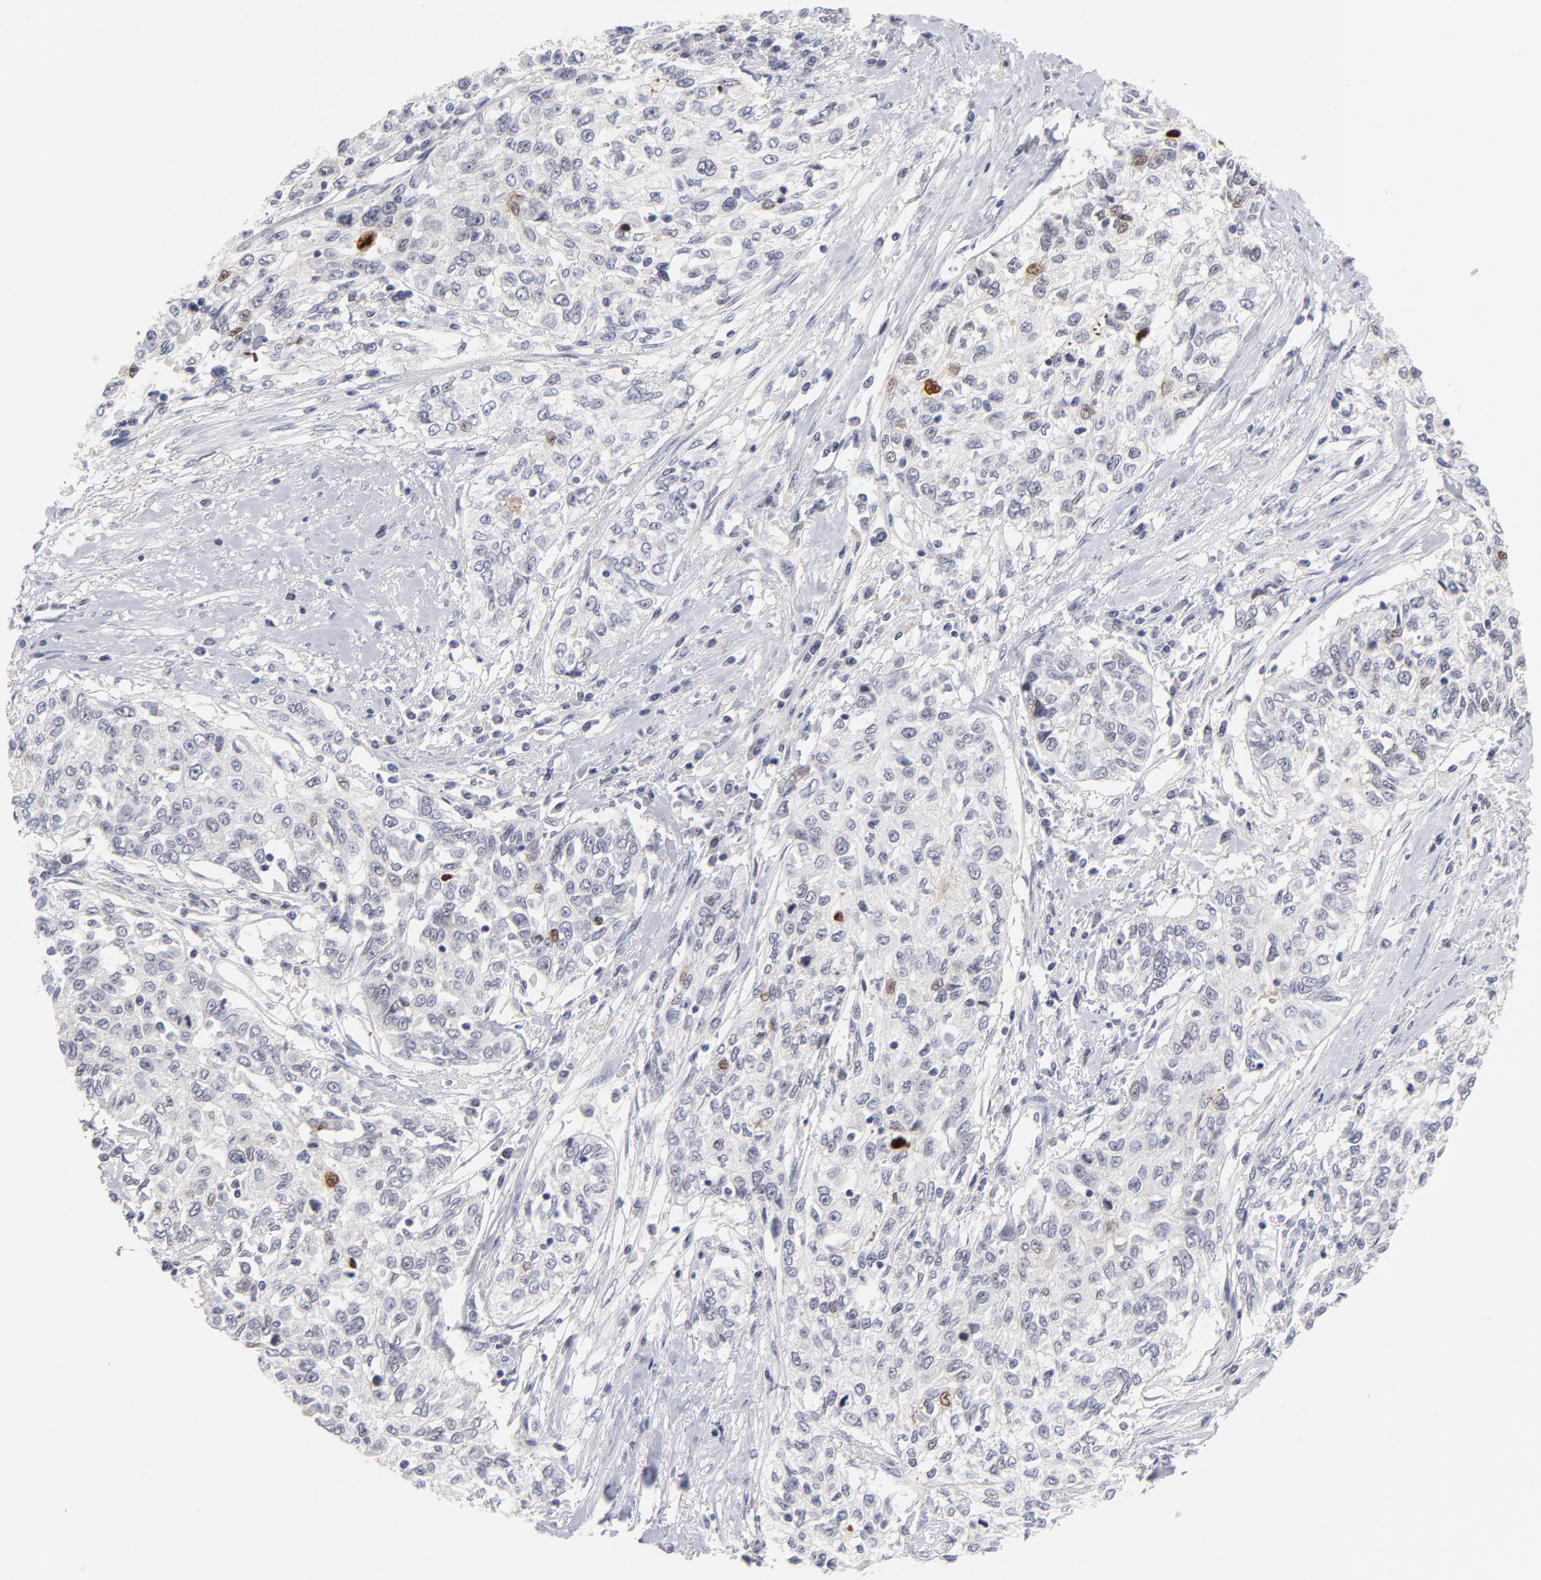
{"staining": {"intensity": "moderate", "quantity": "<25%", "location": "nuclear"}, "tissue": "cervical cancer", "cell_type": "Tumor cells", "image_type": "cancer", "snomed": [{"axis": "morphology", "description": "Squamous cell carcinoma, NOS"}, {"axis": "topography", "description": "Cervix"}], "caption": "Brown immunohistochemical staining in human squamous cell carcinoma (cervical) demonstrates moderate nuclear staining in about <25% of tumor cells.", "gene": "PARP1", "patient": {"sex": "female", "age": 57}}